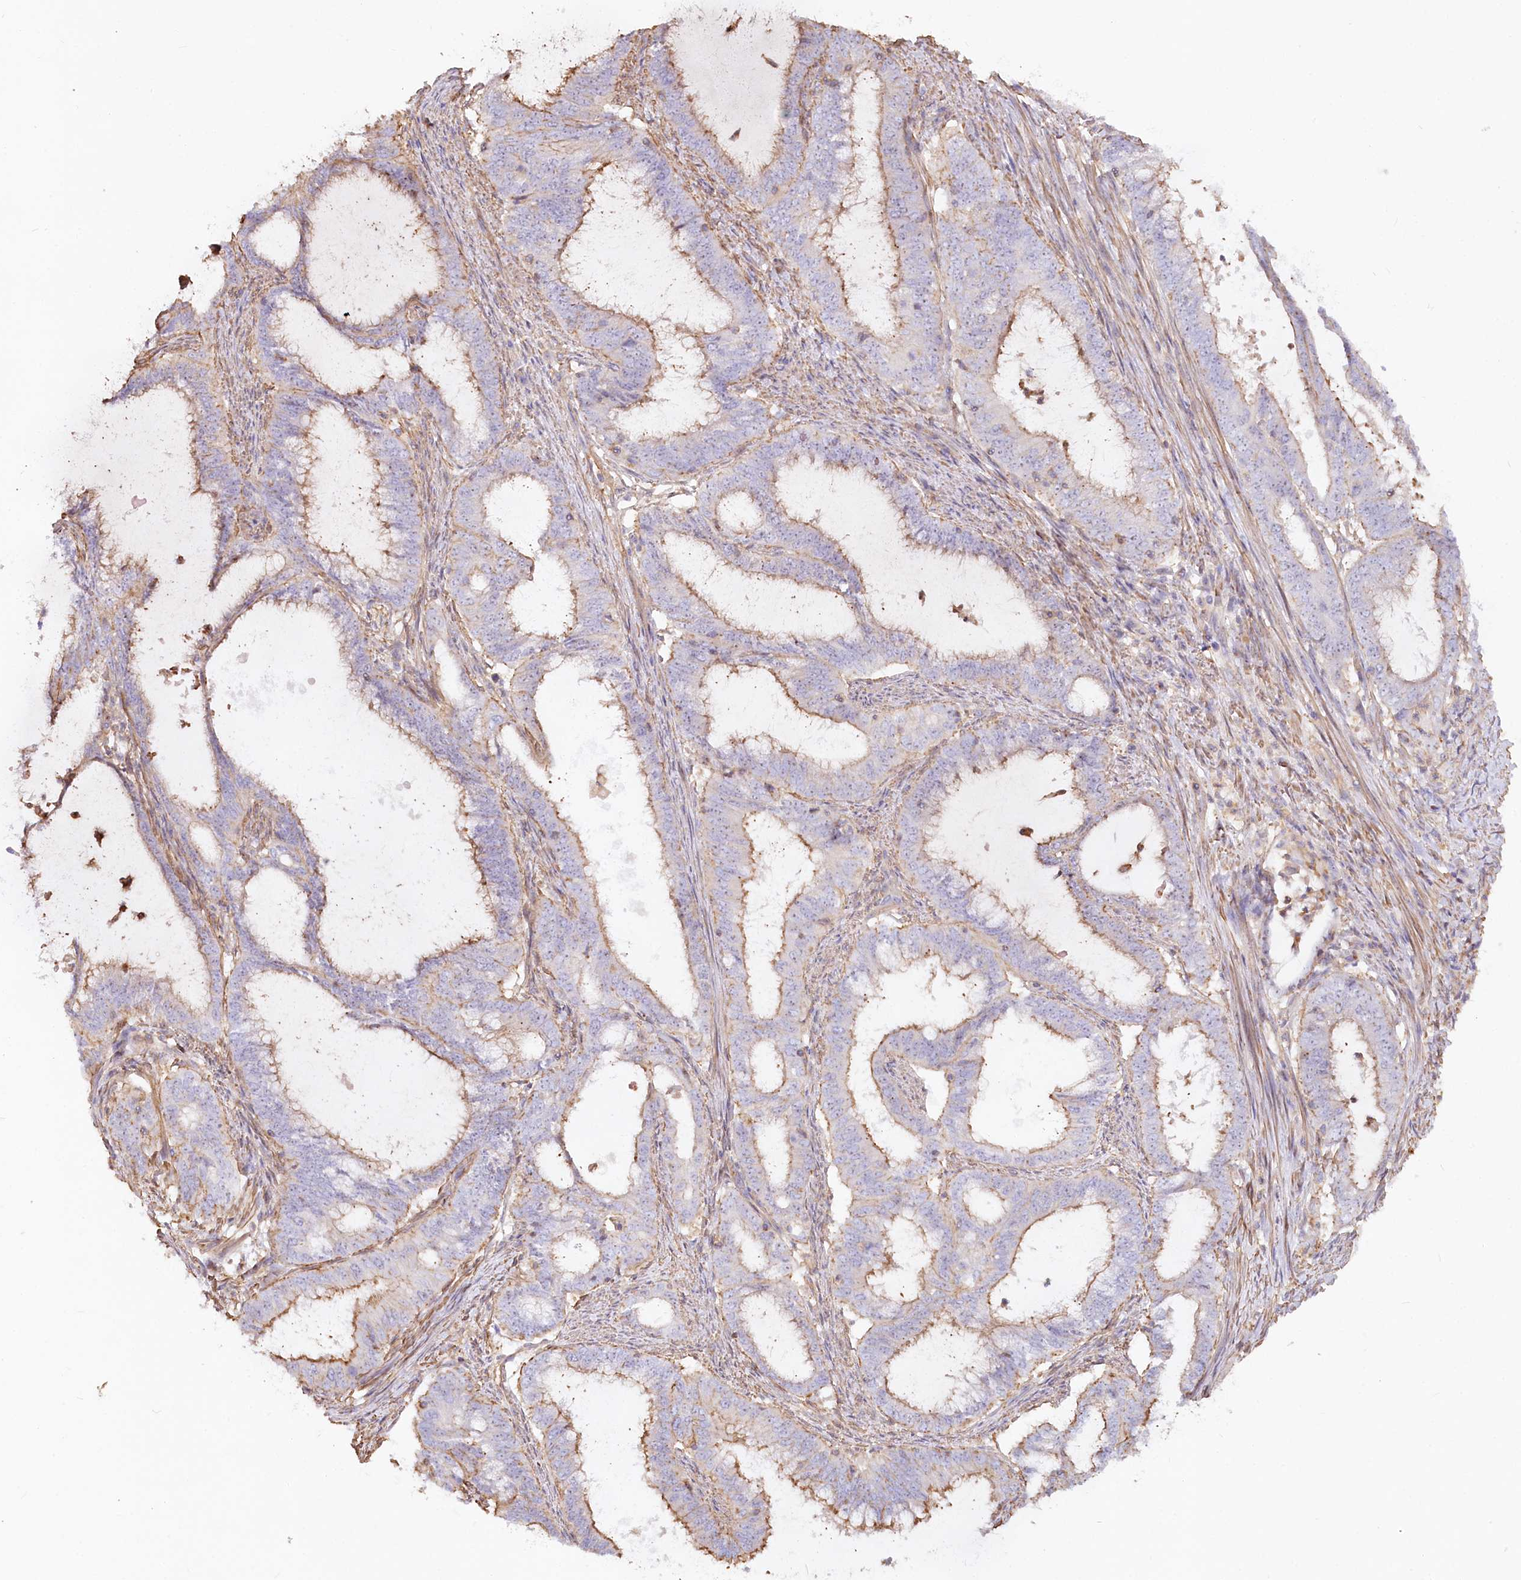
{"staining": {"intensity": "moderate", "quantity": "25%-75%", "location": "cytoplasmic/membranous"}, "tissue": "endometrial cancer", "cell_type": "Tumor cells", "image_type": "cancer", "snomed": [{"axis": "morphology", "description": "Adenocarcinoma, NOS"}, {"axis": "topography", "description": "Endometrium"}], "caption": "Endometrial cancer stained with DAB immunohistochemistry demonstrates medium levels of moderate cytoplasmic/membranous expression in approximately 25%-75% of tumor cells. (brown staining indicates protein expression, while blue staining denotes nuclei).", "gene": "WDR36", "patient": {"sex": "female", "age": 51}}